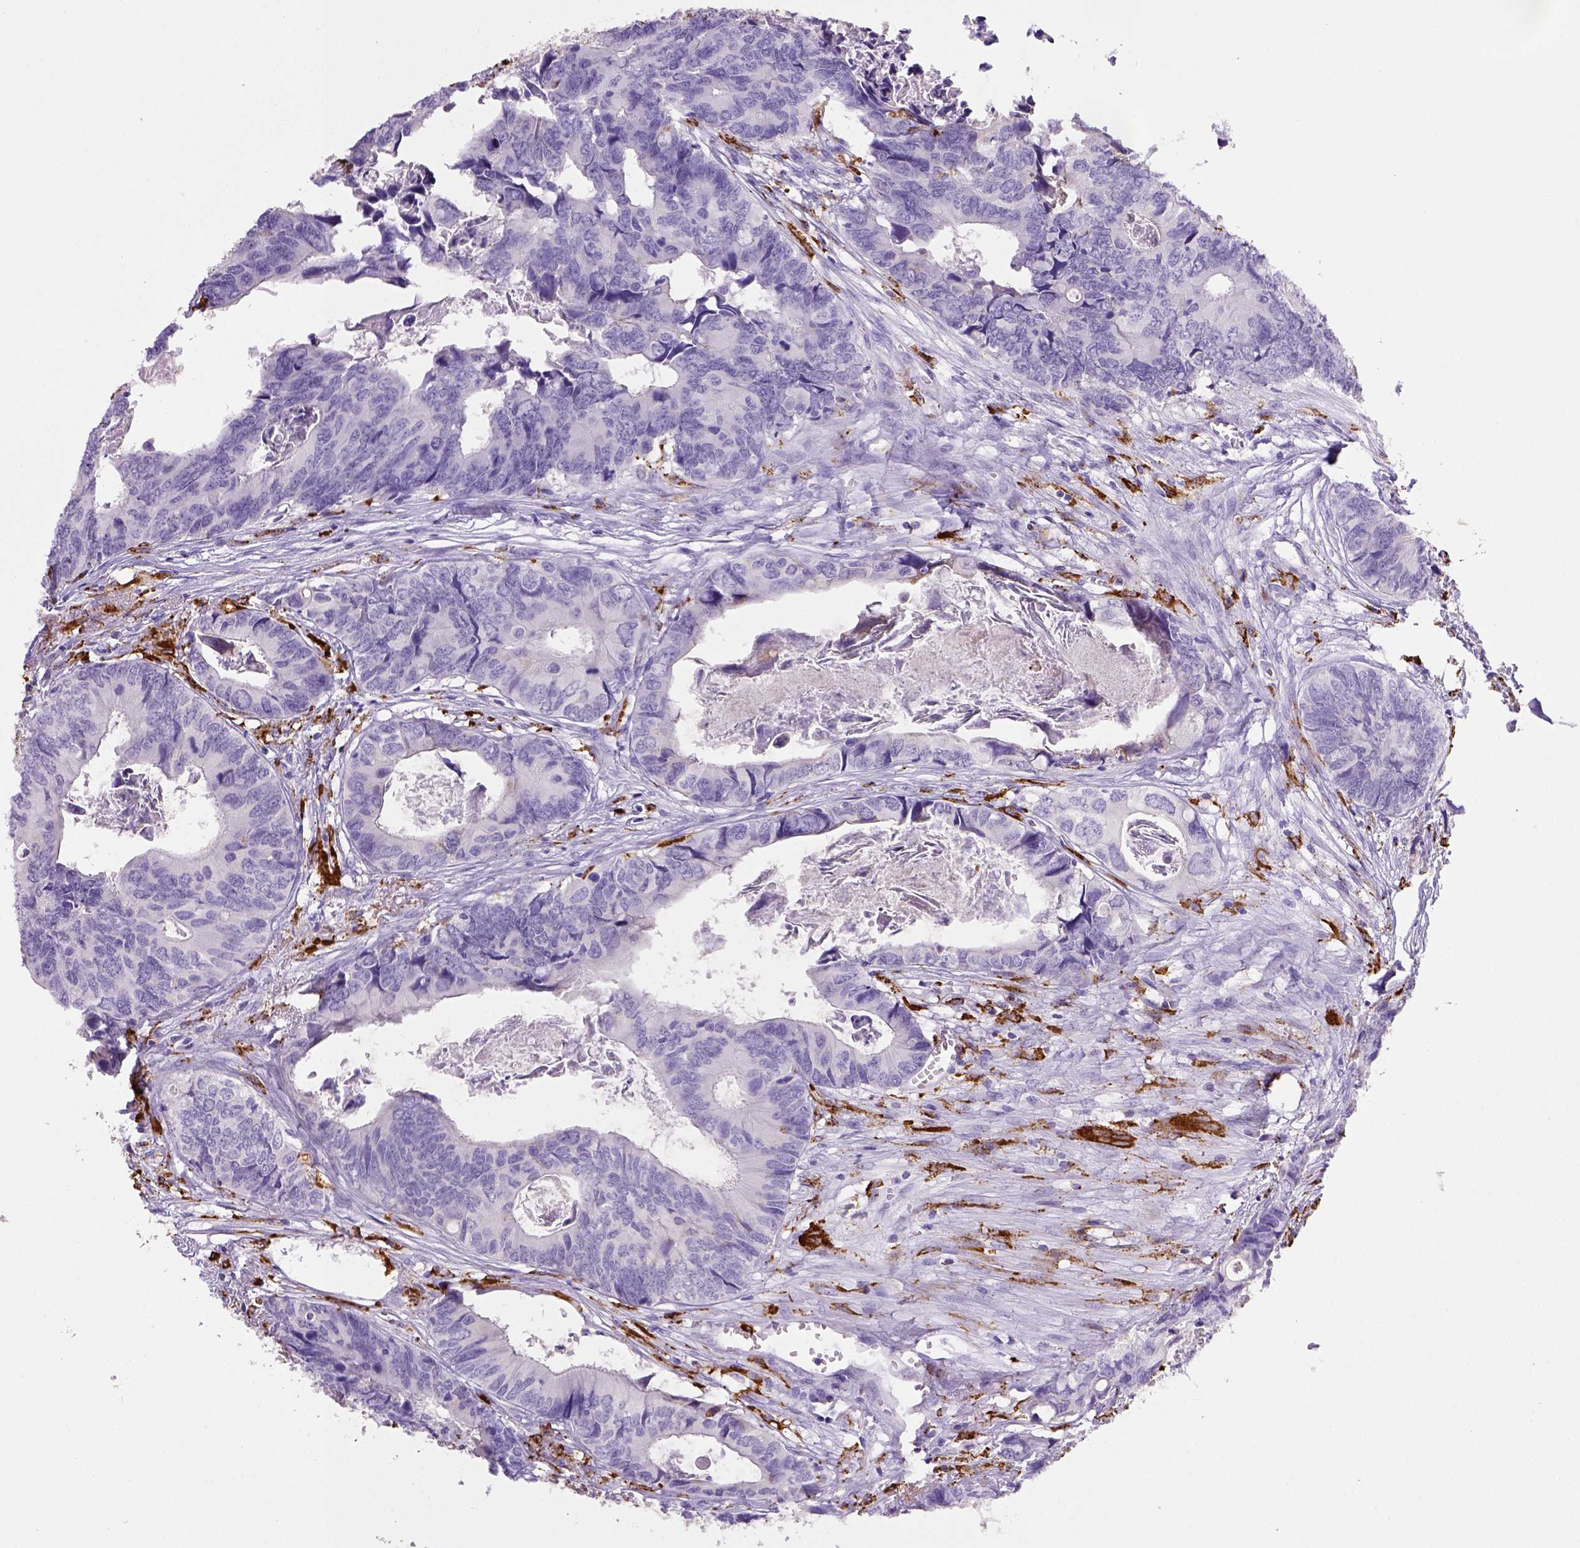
{"staining": {"intensity": "negative", "quantity": "none", "location": "none"}, "tissue": "colorectal cancer", "cell_type": "Tumor cells", "image_type": "cancer", "snomed": [{"axis": "morphology", "description": "Adenocarcinoma, NOS"}, {"axis": "topography", "description": "Colon"}], "caption": "This is an IHC image of human colorectal cancer (adenocarcinoma). There is no positivity in tumor cells.", "gene": "CD68", "patient": {"sex": "female", "age": 82}}